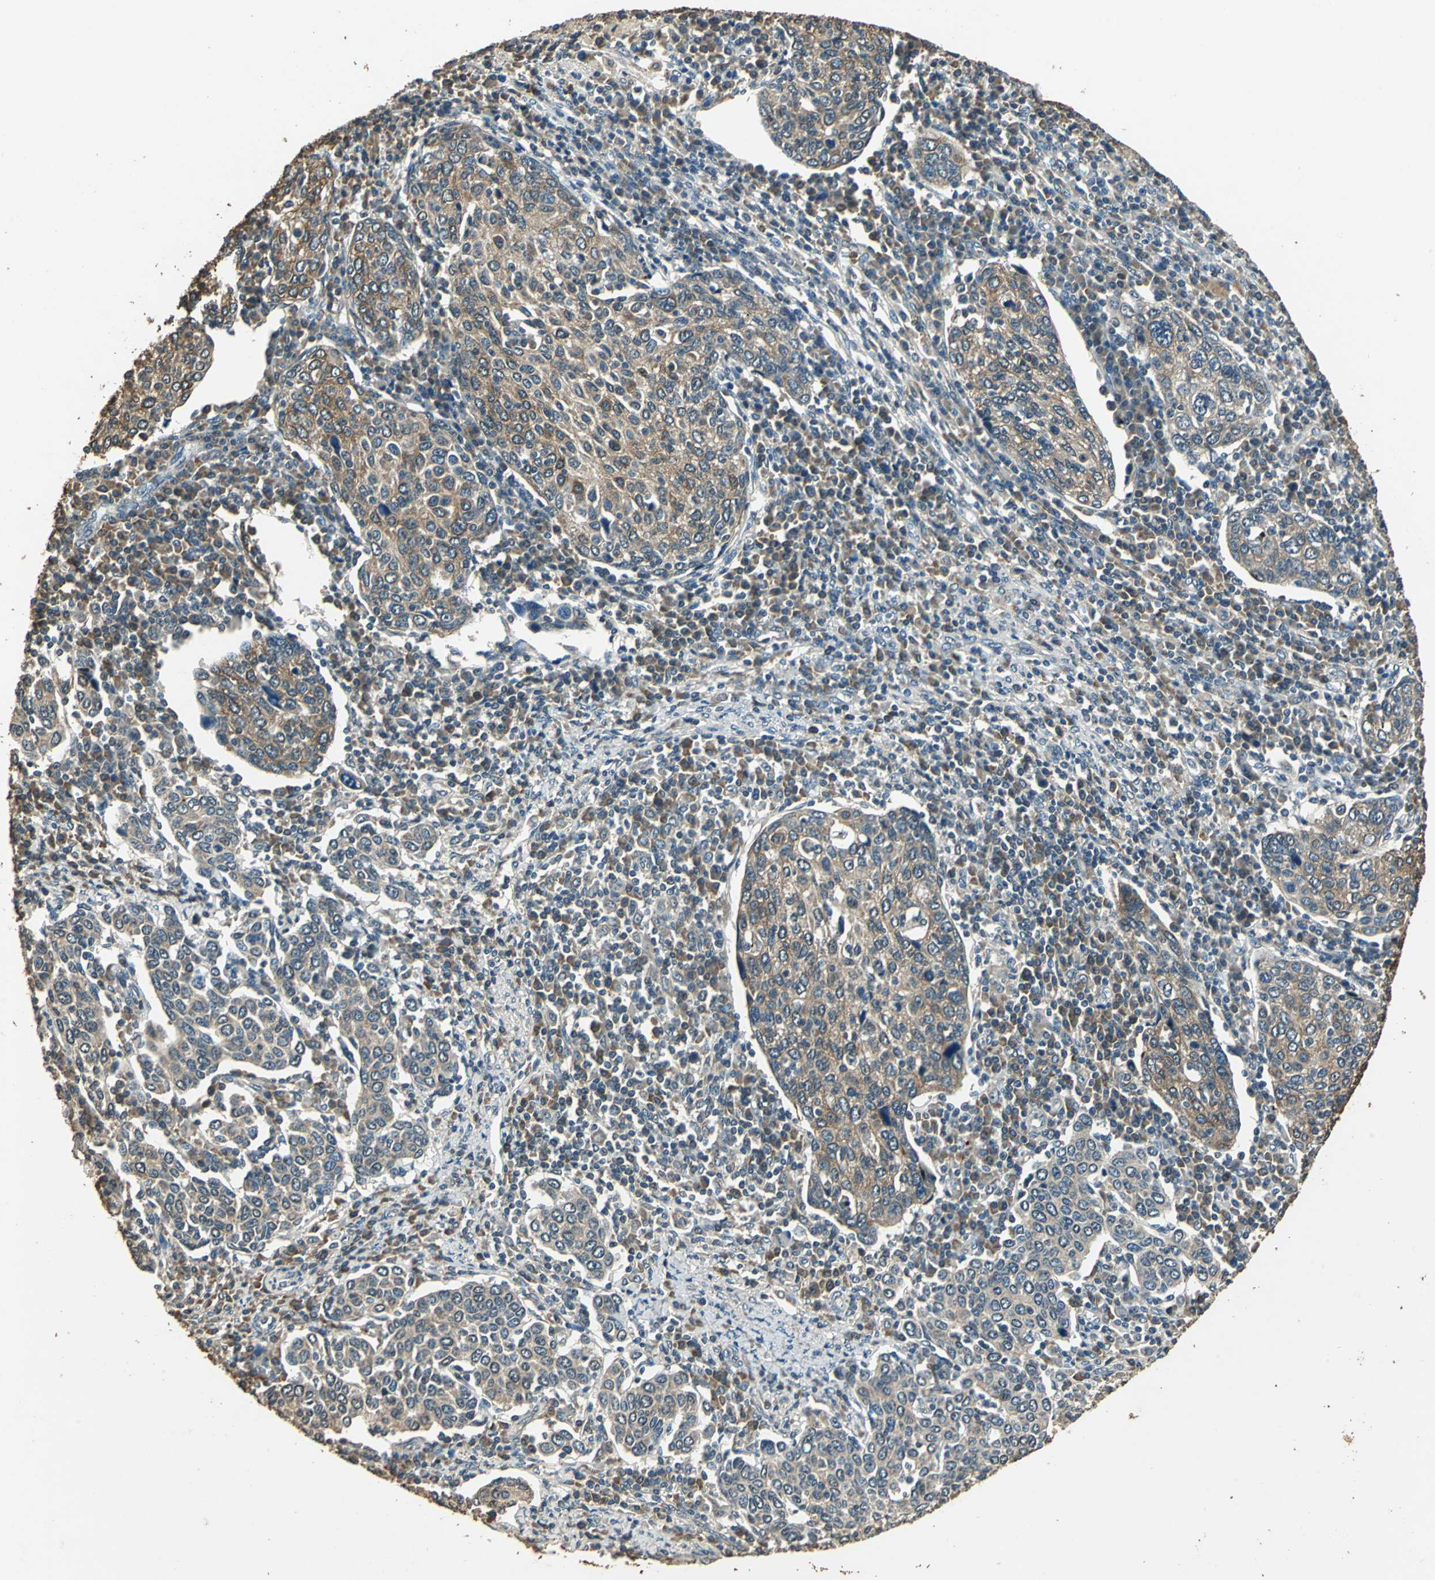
{"staining": {"intensity": "moderate", "quantity": ">75%", "location": "cytoplasmic/membranous"}, "tissue": "cervical cancer", "cell_type": "Tumor cells", "image_type": "cancer", "snomed": [{"axis": "morphology", "description": "Squamous cell carcinoma, NOS"}, {"axis": "topography", "description": "Cervix"}], "caption": "A medium amount of moderate cytoplasmic/membranous staining is identified in about >75% of tumor cells in cervical cancer (squamous cell carcinoma) tissue. The staining was performed using DAB (3,3'-diaminobenzidine) to visualize the protein expression in brown, while the nuclei were stained in blue with hematoxylin (Magnification: 20x).", "gene": "TMPRSS4", "patient": {"sex": "female", "age": 40}}